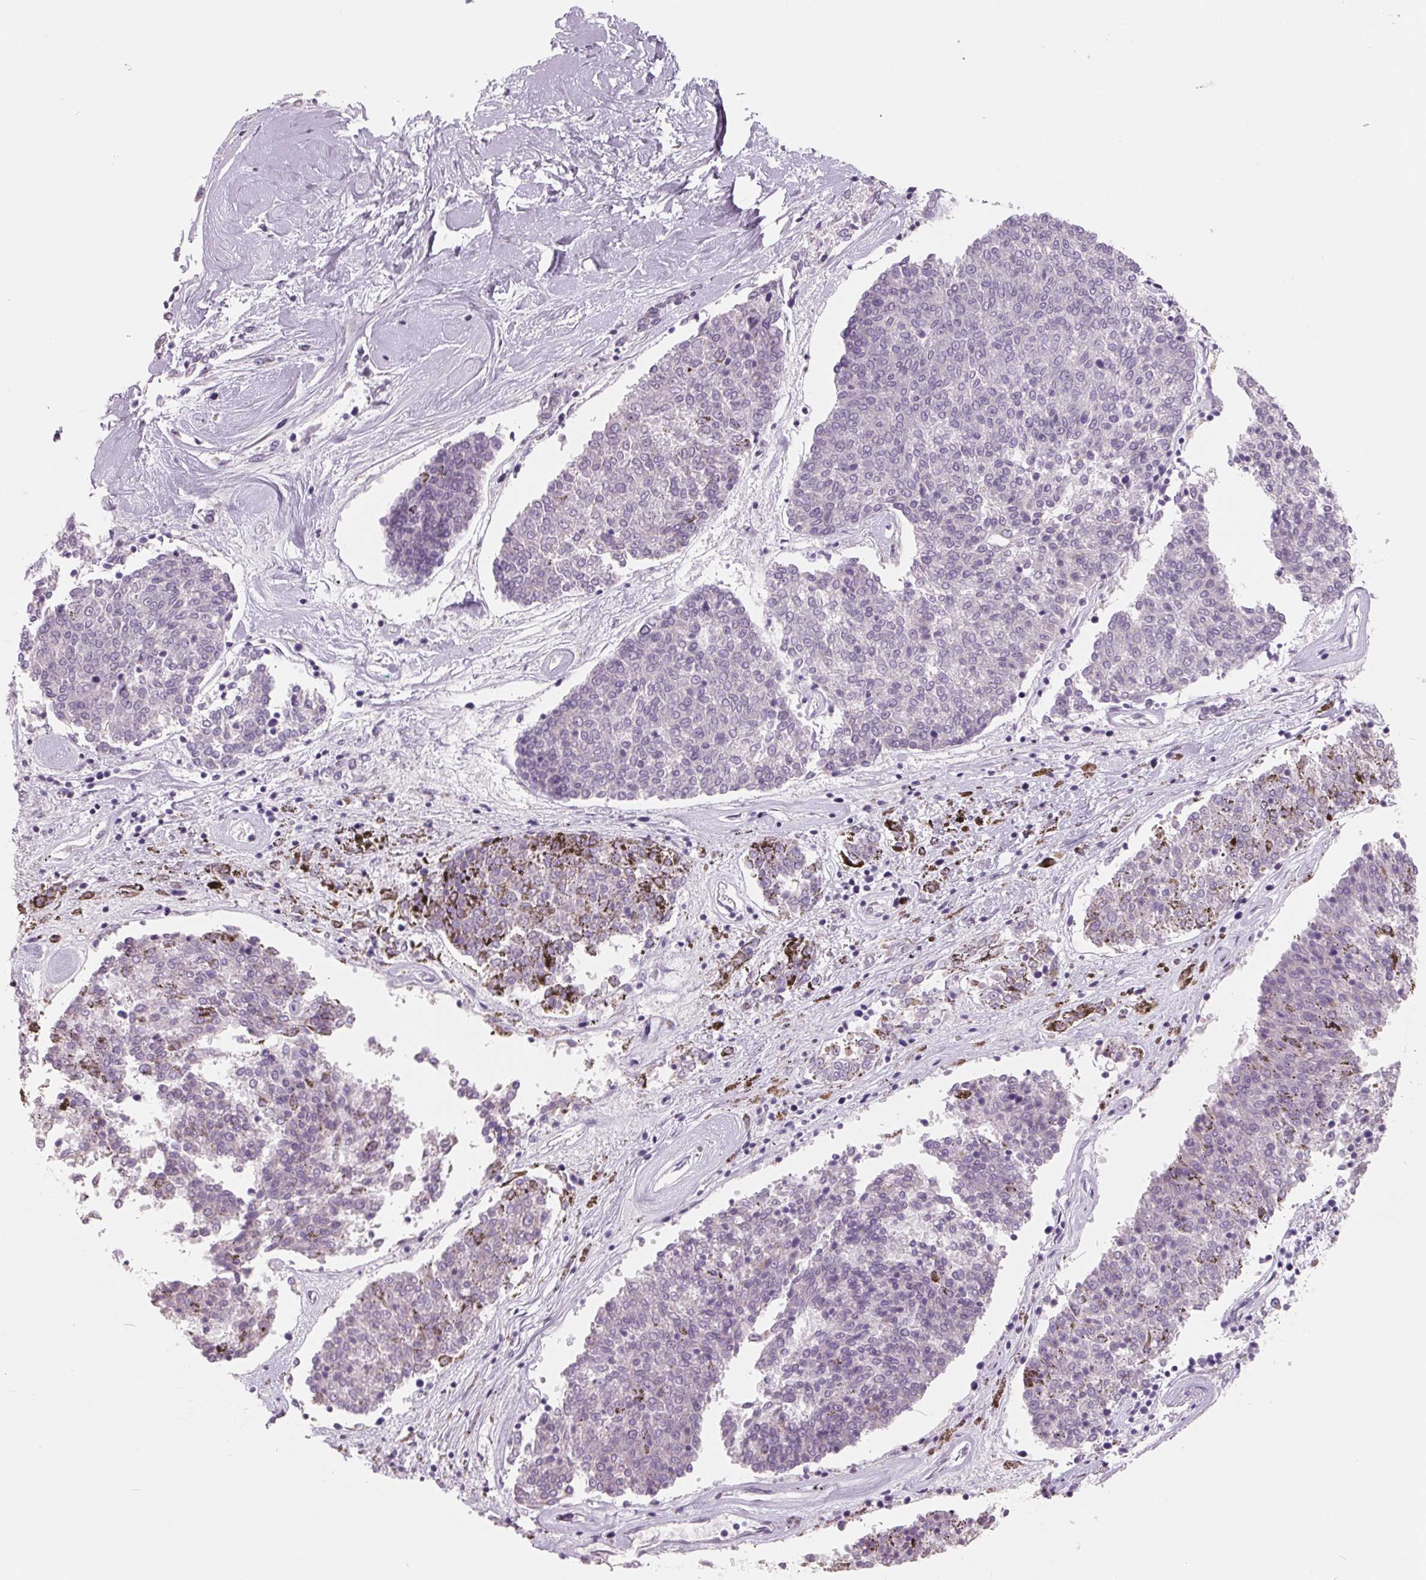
{"staining": {"intensity": "negative", "quantity": "none", "location": "none"}, "tissue": "melanoma", "cell_type": "Tumor cells", "image_type": "cancer", "snomed": [{"axis": "morphology", "description": "Malignant melanoma, NOS"}, {"axis": "topography", "description": "Skin"}], "caption": "The micrograph exhibits no staining of tumor cells in melanoma. Brightfield microscopy of IHC stained with DAB (3,3'-diaminobenzidine) (brown) and hematoxylin (blue), captured at high magnification.", "gene": "FTCD", "patient": {"sex": "female", "age": 72}}